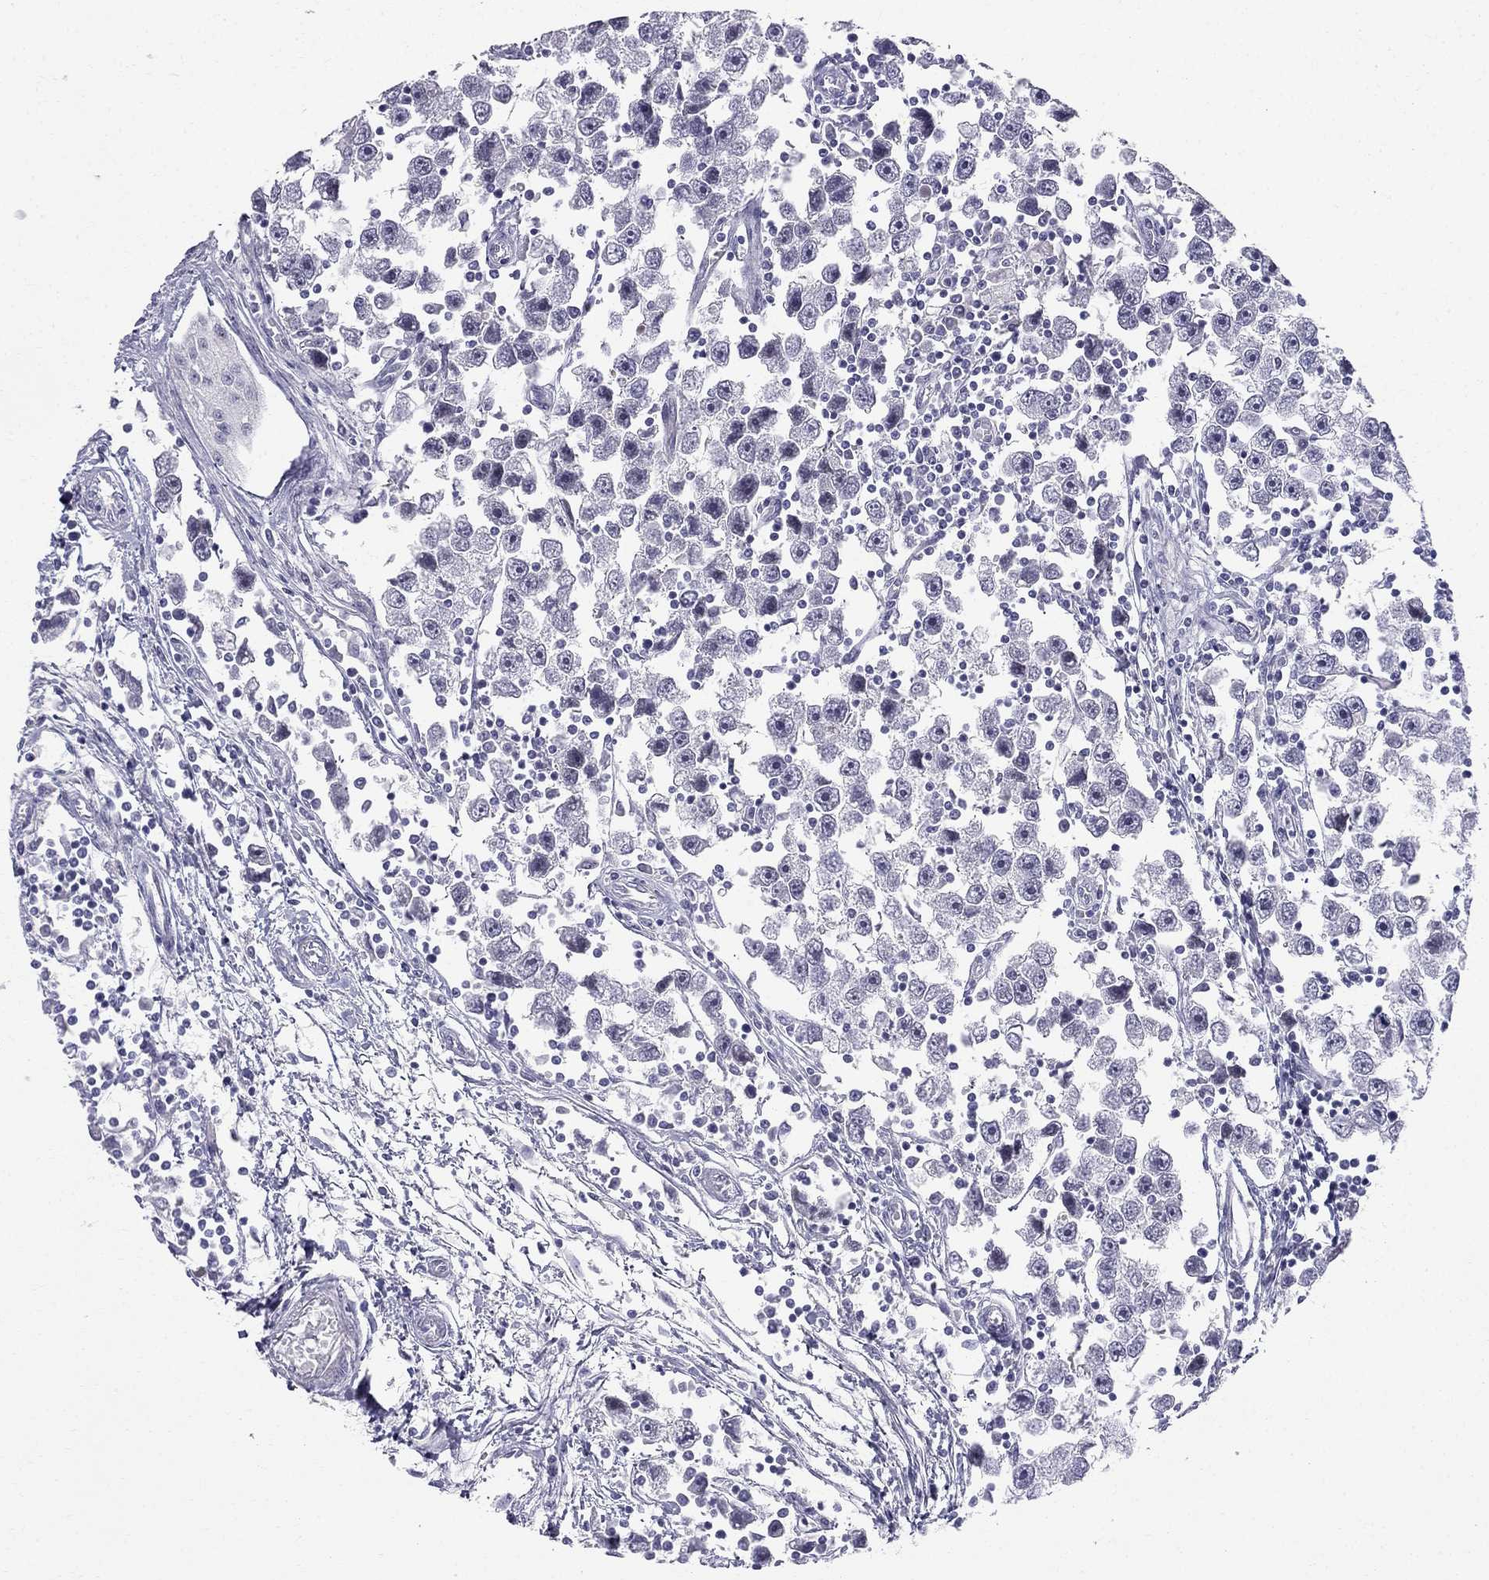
{"staining": {"intensity": "negative", "quantity": "none", "location": "none"}, "tissue": "testis cancer", "cell_type": "Tumor cells", "image_type": "cancer", "snomed": [{"axis": "morphology", "description": "Seminoma, NOS"}, {"axis": "topography", "description": "Testis"}], "caption": "Immunohistochemical staining of seminoma (testis) demonstrates no significant positivity in tumor cells.", "gene": "BAG5", "patient": {"sex": "male", "age": 30}}